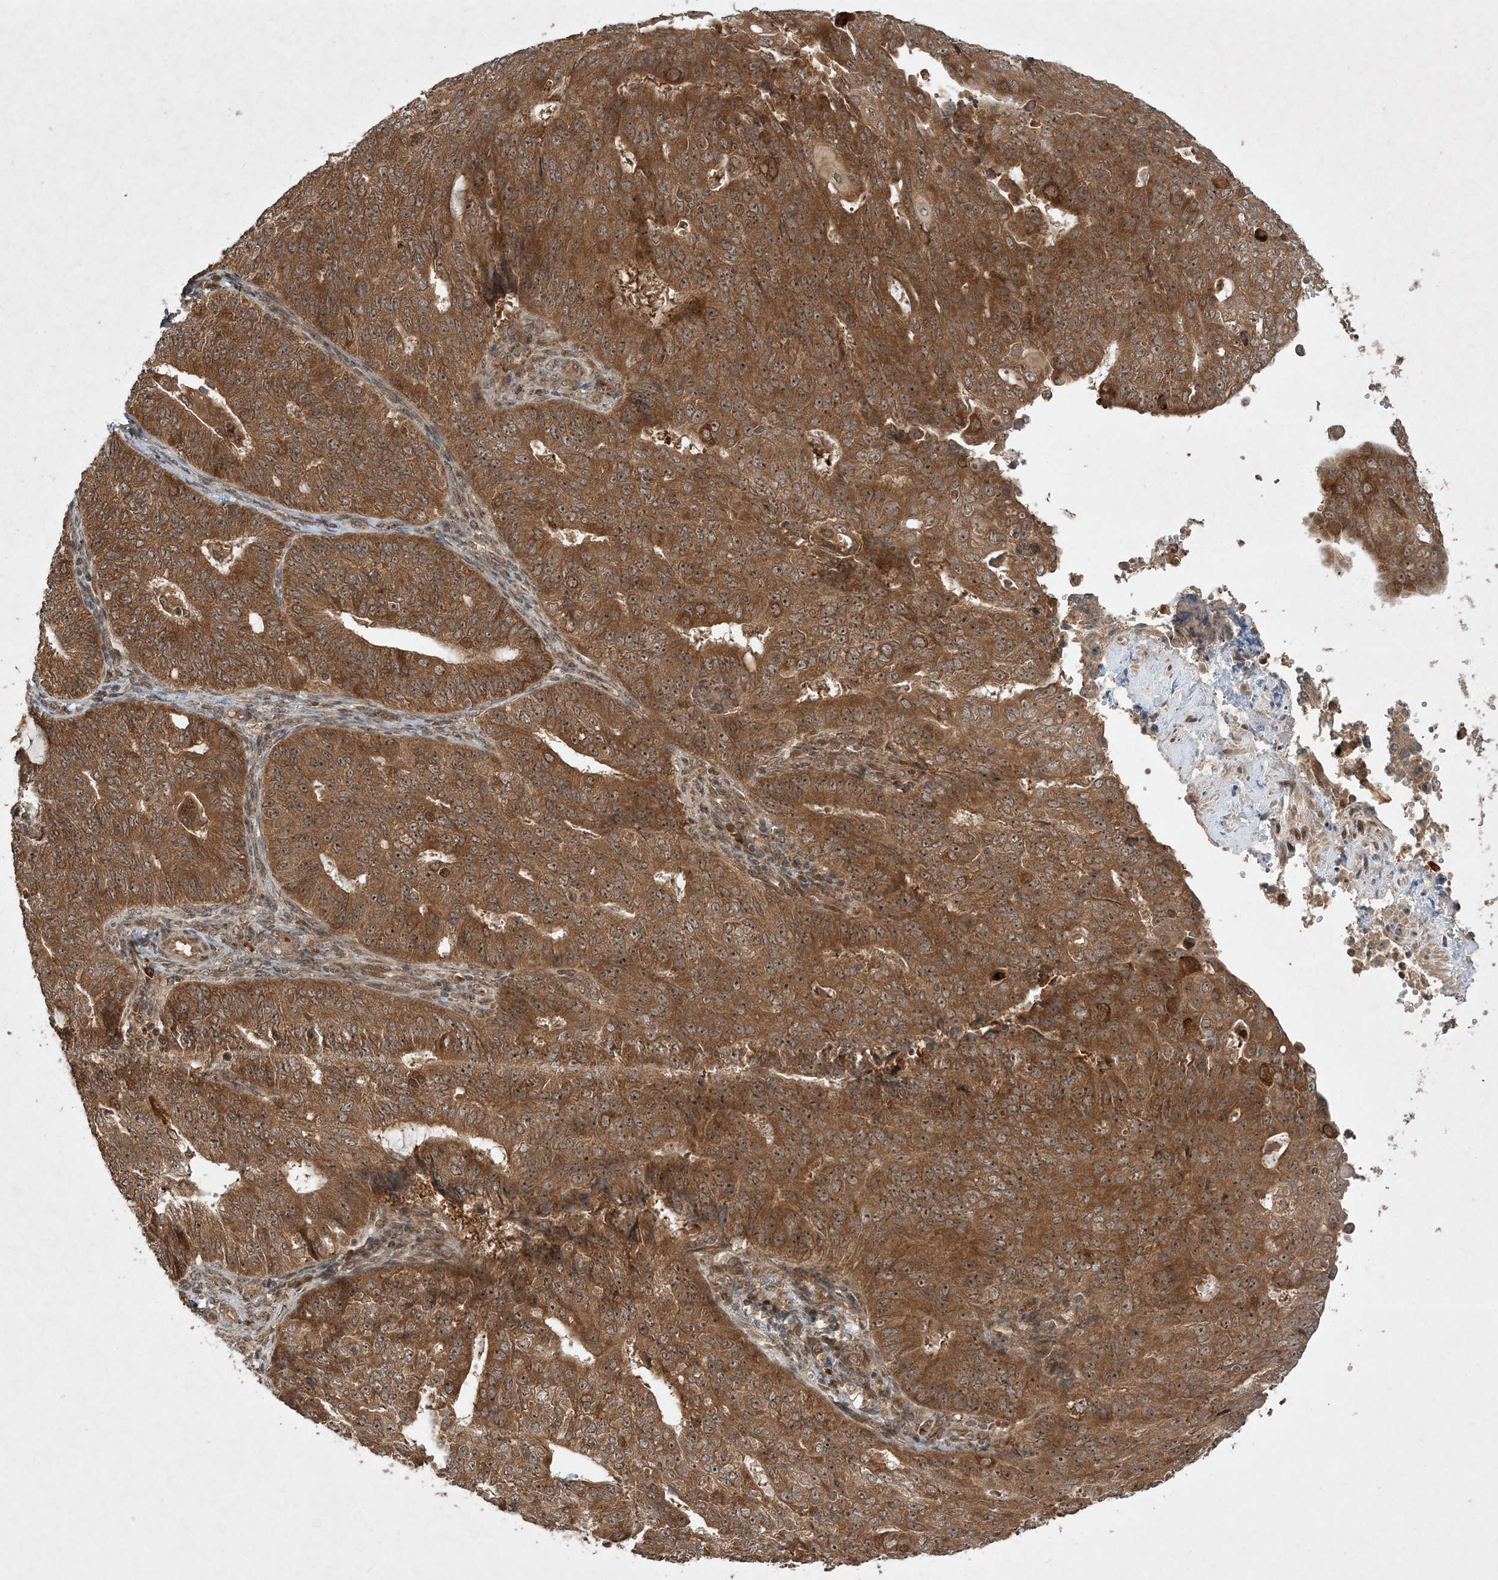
{"staining": {"intensity": "moderate", "quantity": ">75%", "location": "cytoplasmic/membranous,nuclear"}, "tissue": "endometrial cancer", "cell_type": "Tumor cells", "image_type": "cancer", "snomed": [{"axis": "morphology", "description": "Adenocarcinoma, NOS"}, {"axis": "topography", "description": "Endometrium"}], "caption": "This micrograph displays endometrial cancer stained with immunohistochemistry (IHC) to label a protein in brown. The cytoplasmic/membranous and nuclear of tumor cells show moderate positivity for the protein. Nuclei are counter-stained blue.", "gene": "UBR3", "patient": {"sex": "female", "age": 32}}